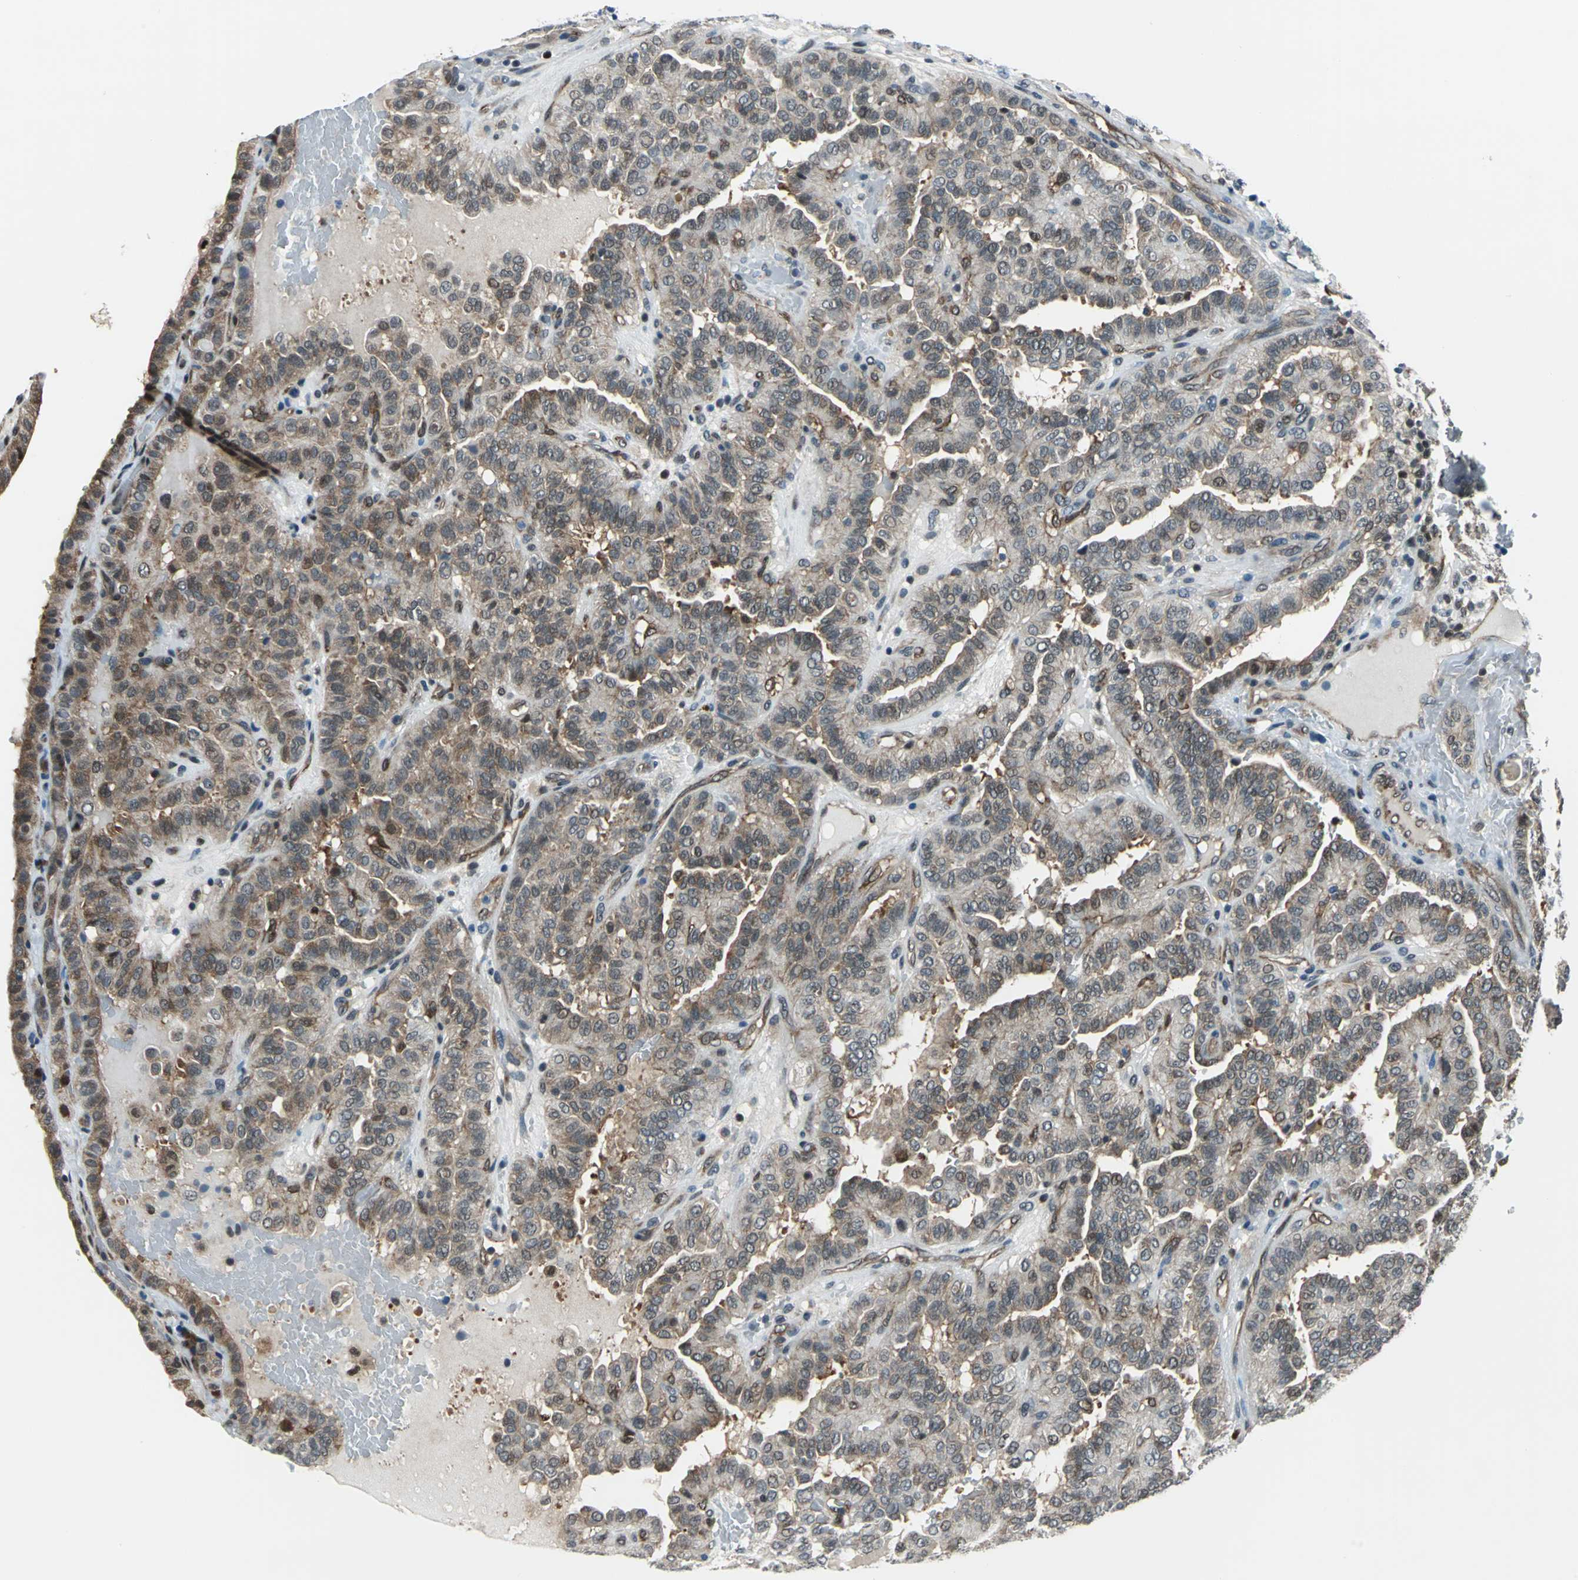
{"staining": {"intensity": "moderate", "quantity": "25%-75%", "location": "cytoplasmic/membranous,nuclear"}, "tissue": "thyroid cancer", "cell_type": "Tumor cells", "image_type": "cancer", "snomed": [{"axis": "morphology", "description": "Papillary adenocarcinoma, NOS"}, {"axis": "topography", "description": "Thyroid gland"}], "caption": "Thyroid cancer (papillary adenocarcinoma) tissue exhibits moderate cytoplasmic/membranous and nuclear staining in about 25%-75% of tumor cells", "gene": "POLR3K", "patient": {"sex": "male", "age": 77}}